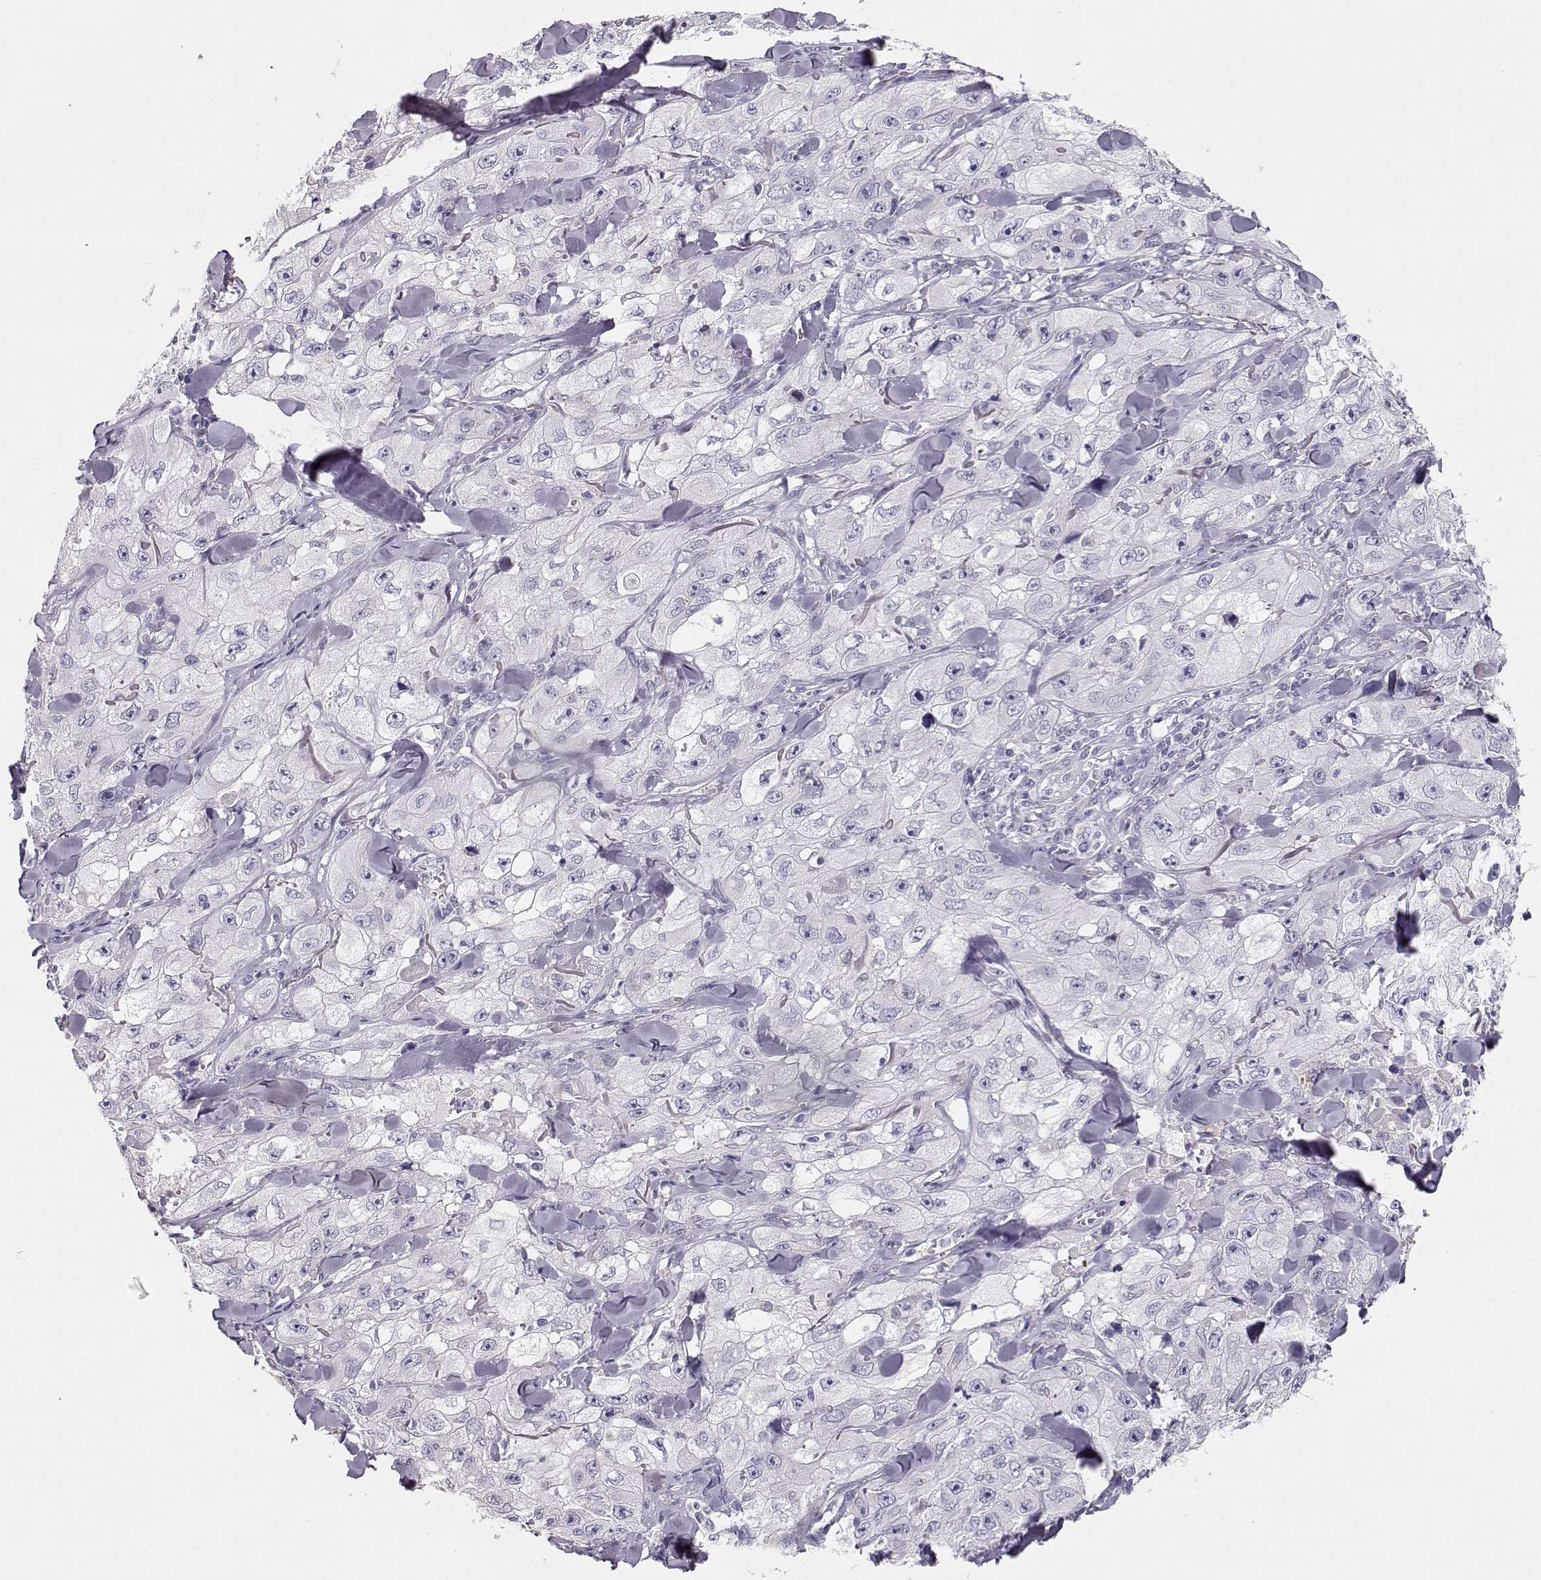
{"staining": {"intensity": "negative", "quantity": "none", "location": "none"}, "tissue": "skin cancer", "cell_type": "Tumor cells", "image_type": "cancer", "snomed": [{"axis": "morphology", "description": "Squamous cell carcinoma, NOS"}, {"axis": "topography", "description": "Skin"}, {"axis": "topography", "description": "Subcutis"}], "caption": "A micrograph of human skin squamous cell carcinoma is negative for staining in tumor cells. (Brightfield microscopy of DAB IHC at high magnification).", "gene": "GLIPR1L2", "patient": {"sex": "male", "age": 73}}